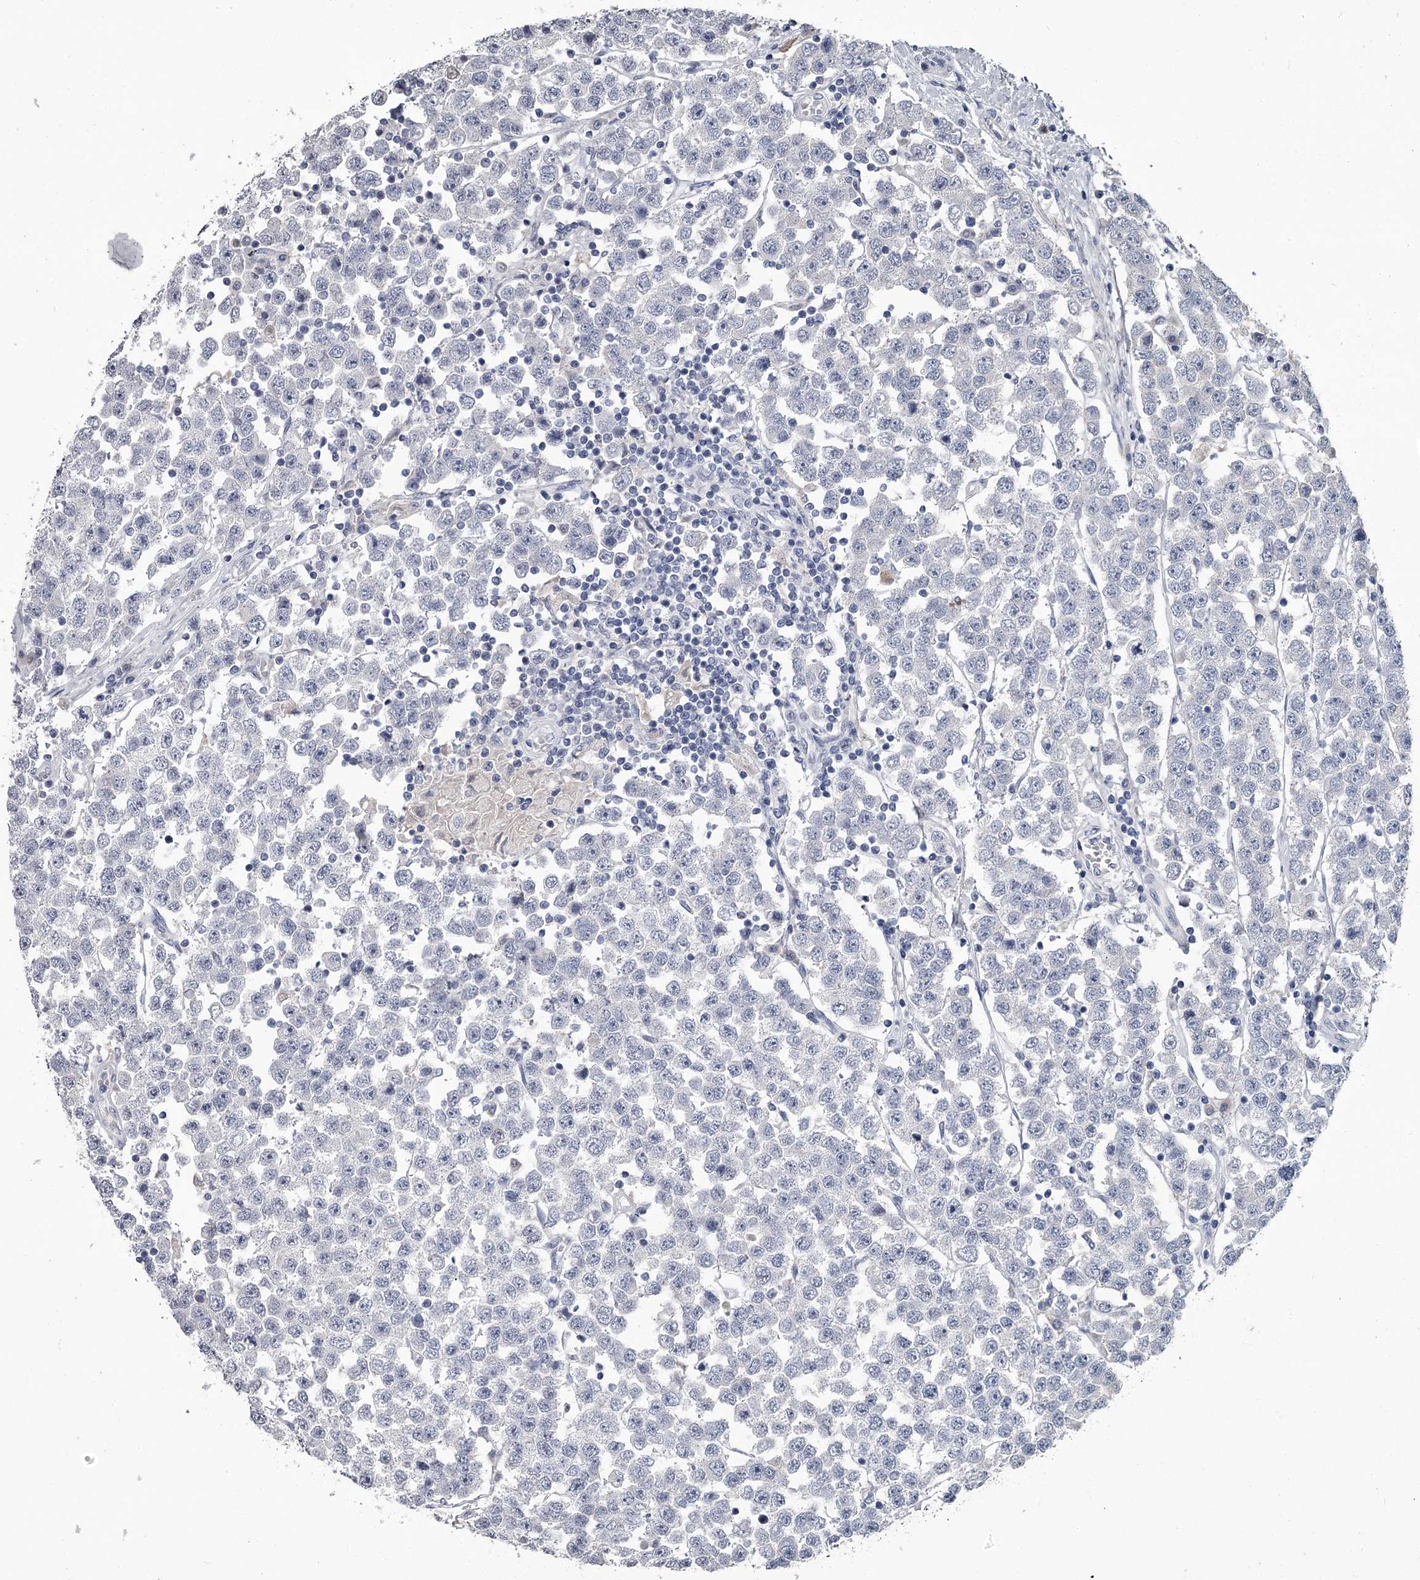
{"staining": {"intensity": "negative", "quantity": "none", "location": "none"}, "tissue": "testis cancer", "cell_type": "Tumor cells", "image_type": "cancer", "snomed": [{"axis": "morphology", "description": "Seminoma, NOS"}, {"axis": "topography", "description": "Testis"}], "caption": "Immunohistochemical staining of testis seminoma shows no significant staining in tumor cells.", "gene": "DAO", "patient": {"sex": "male", "age": 28}}